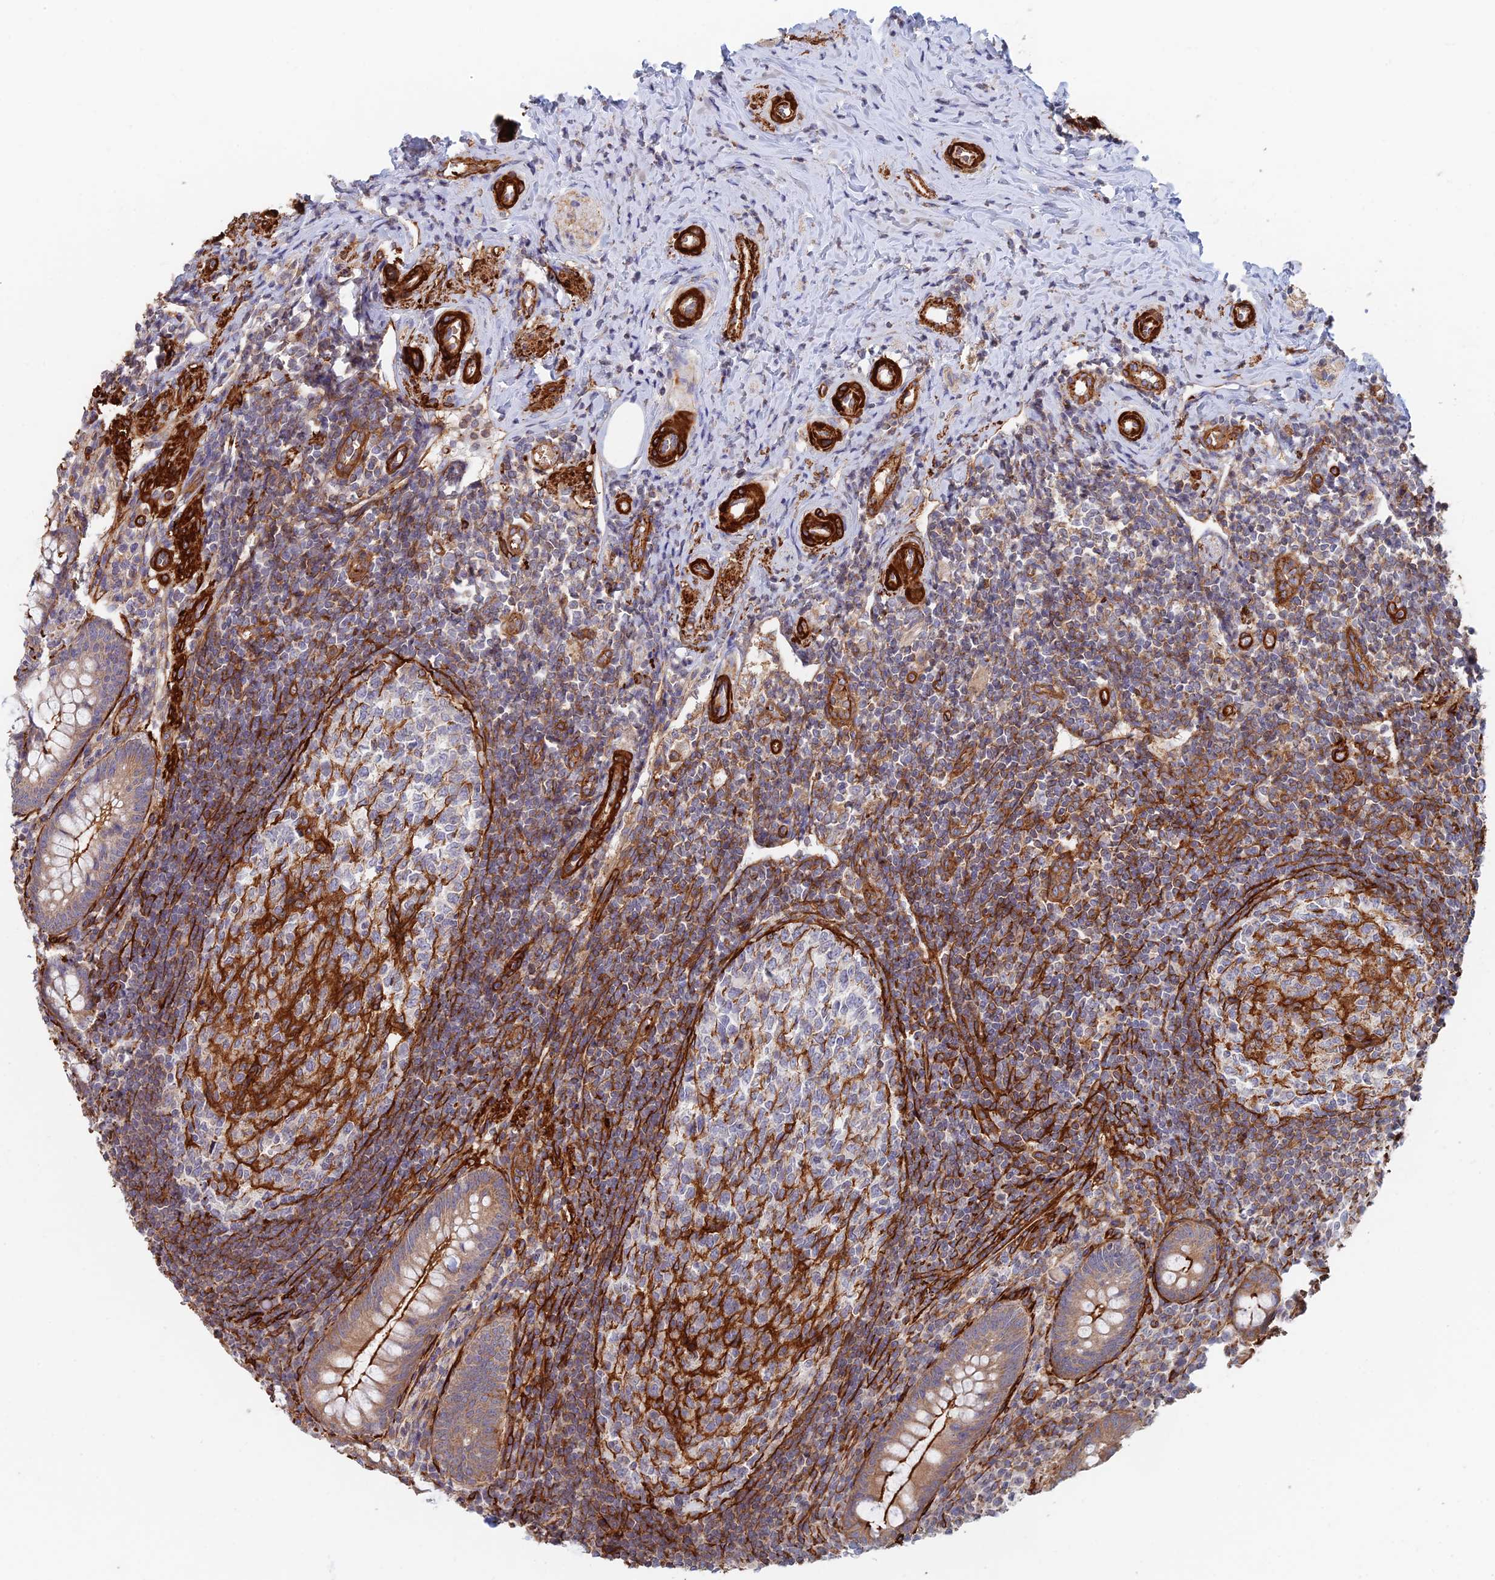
{"staining": {"intensity": "strong", "quantity": ">75%", "location": "cytoplasmic/membranous"}, "tissue": "appendix", "cell_type": "Glandular cells", "image_type": "normal", "snomed": [{"axis": "morphology", "description": "Normal tissue, NOS"}, {"axis": "topography", "description": "Appendix"}], "caption": "Immunohistochemical staining of normal appendix exhibits high levels of strong cytoplasmic/membranous staining in approximately >75% of glandular cells.", "gene": "PAK4", "patient": {"sex": "female", "age": 33}}